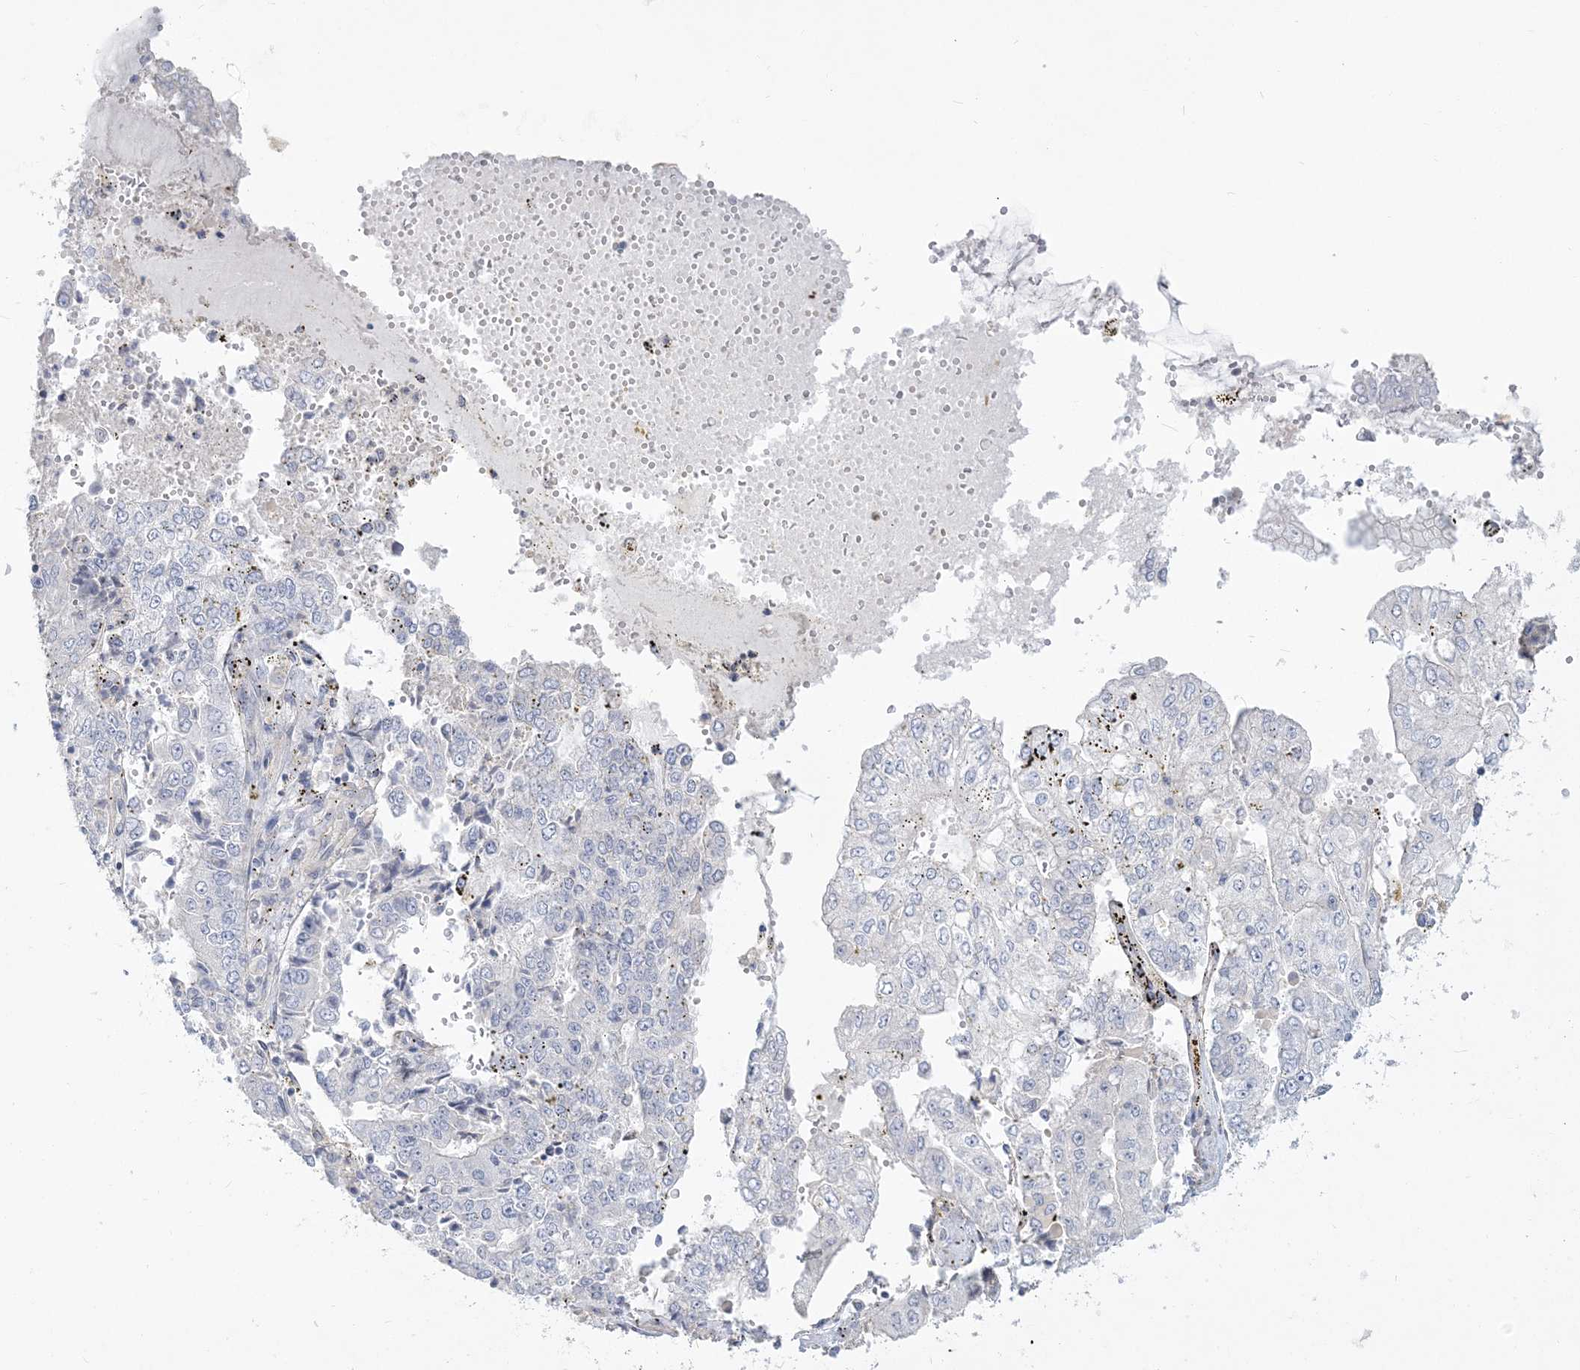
{"staining": {"intensity": "negative", "quantity": "none", "location": "none"}, "tissue": "stomach cancer", "cell_type": "Tumor cells", "image_type": "cancer", "snomed": [{"axis": "morphology", "description": "Adenocarcinoma, NOS"}, {"axis": "topography", "description": "Stomach"}], "caption": "High power microscopy photomicrograph of an immunohistochemistry (IHC) micrograph of stomach cancer, revealing no significant expression in tumor cells.", "gene": "ANKS1A", "patient": {"sex": "male", "age": 76}}